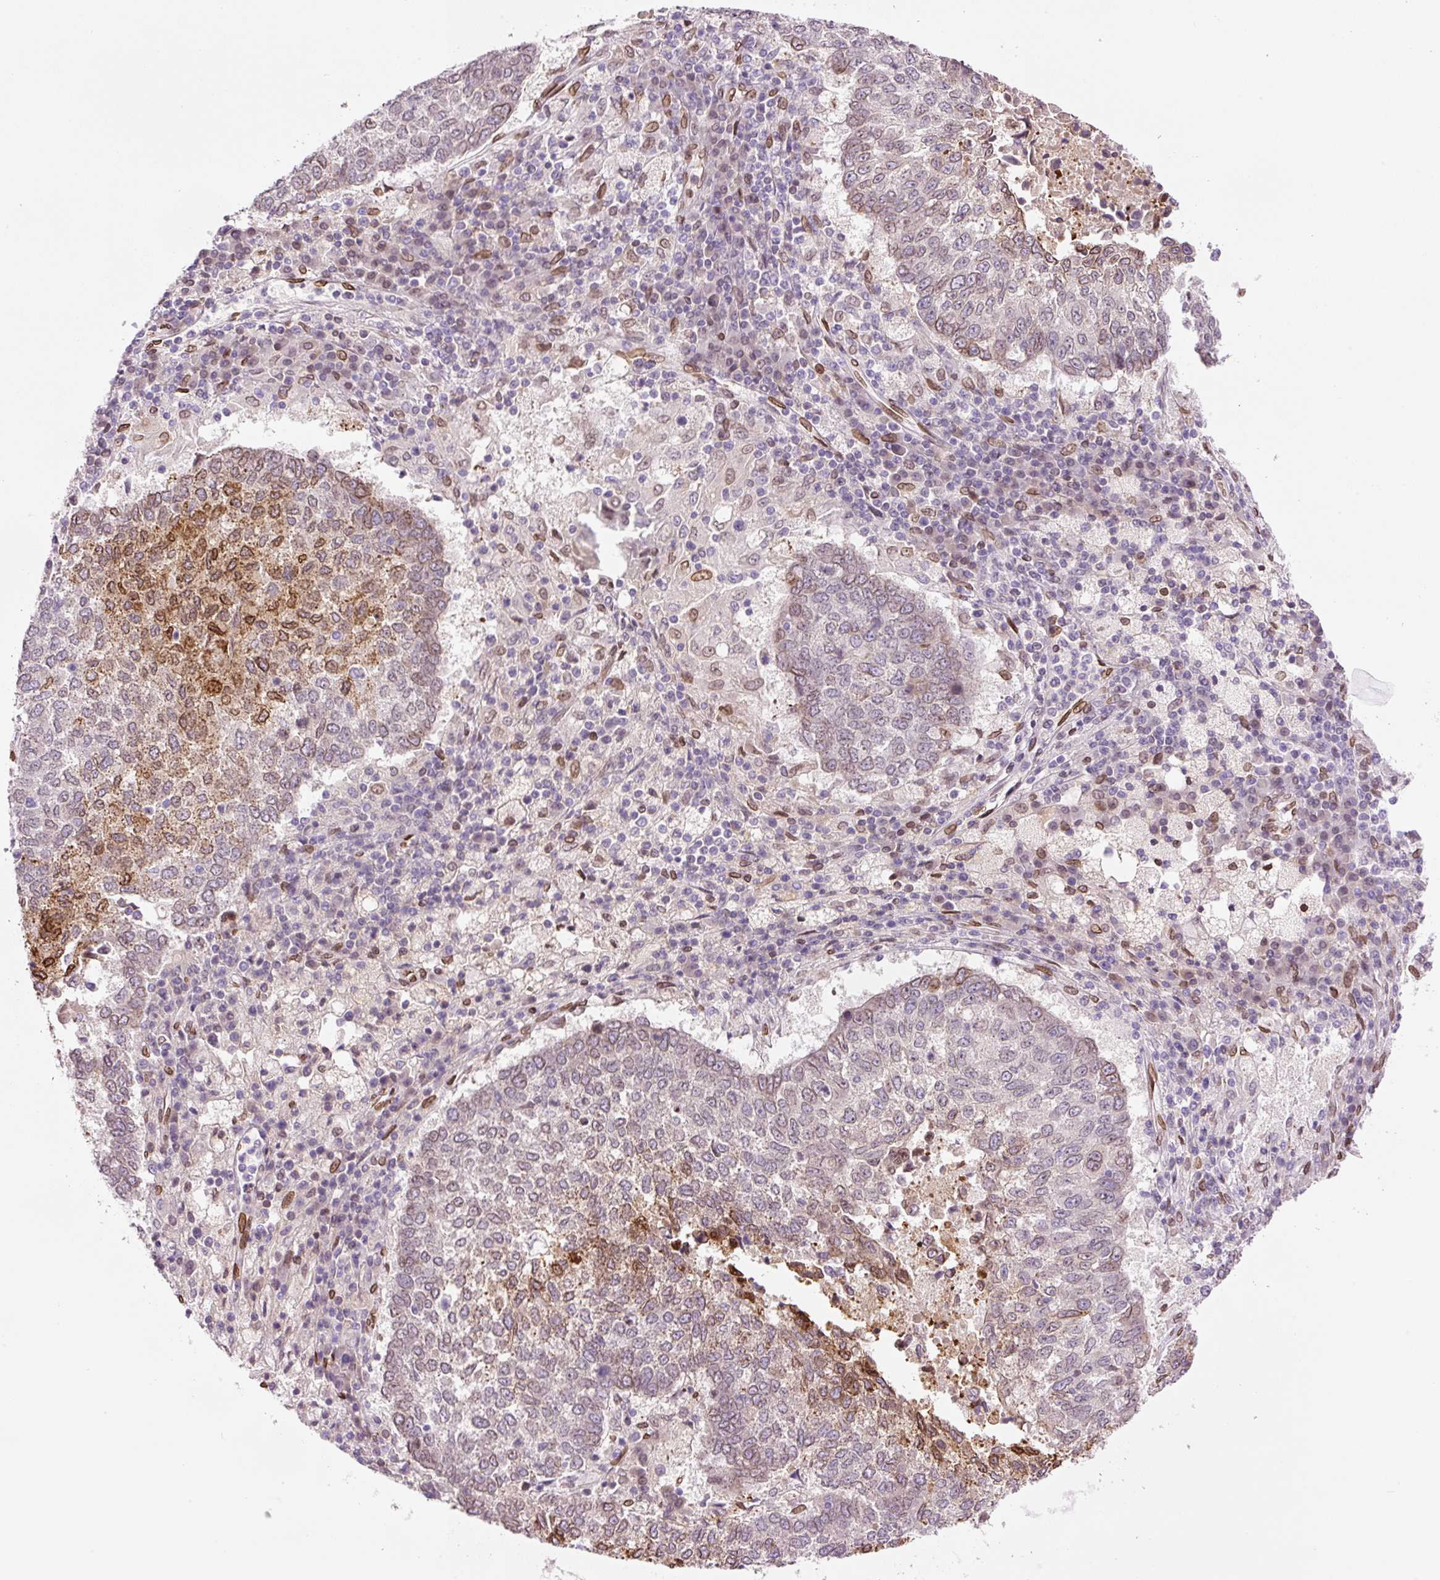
{"staining": {"intensity": "moderate", "quantity": "<25%", "location": "cytoplasmic/membranous,nuclear"}, "tissue": "lung cancer", "cell_type": "Tumor cells", "image_type": "cancer", "snomed": [{"axis": "morphology", "description": "Squamous cell carcinoma, NOS"}, {"axis": "topography", "description": "Lung"}], "caption": "Moderate cytoplasmic/membranous and nuclear protein expression is present in about <25% of tumor cells in squamous cell carcinoma (lung).", "gene": "ZNF224", "patient": {"sex": "male", "age": 73}}